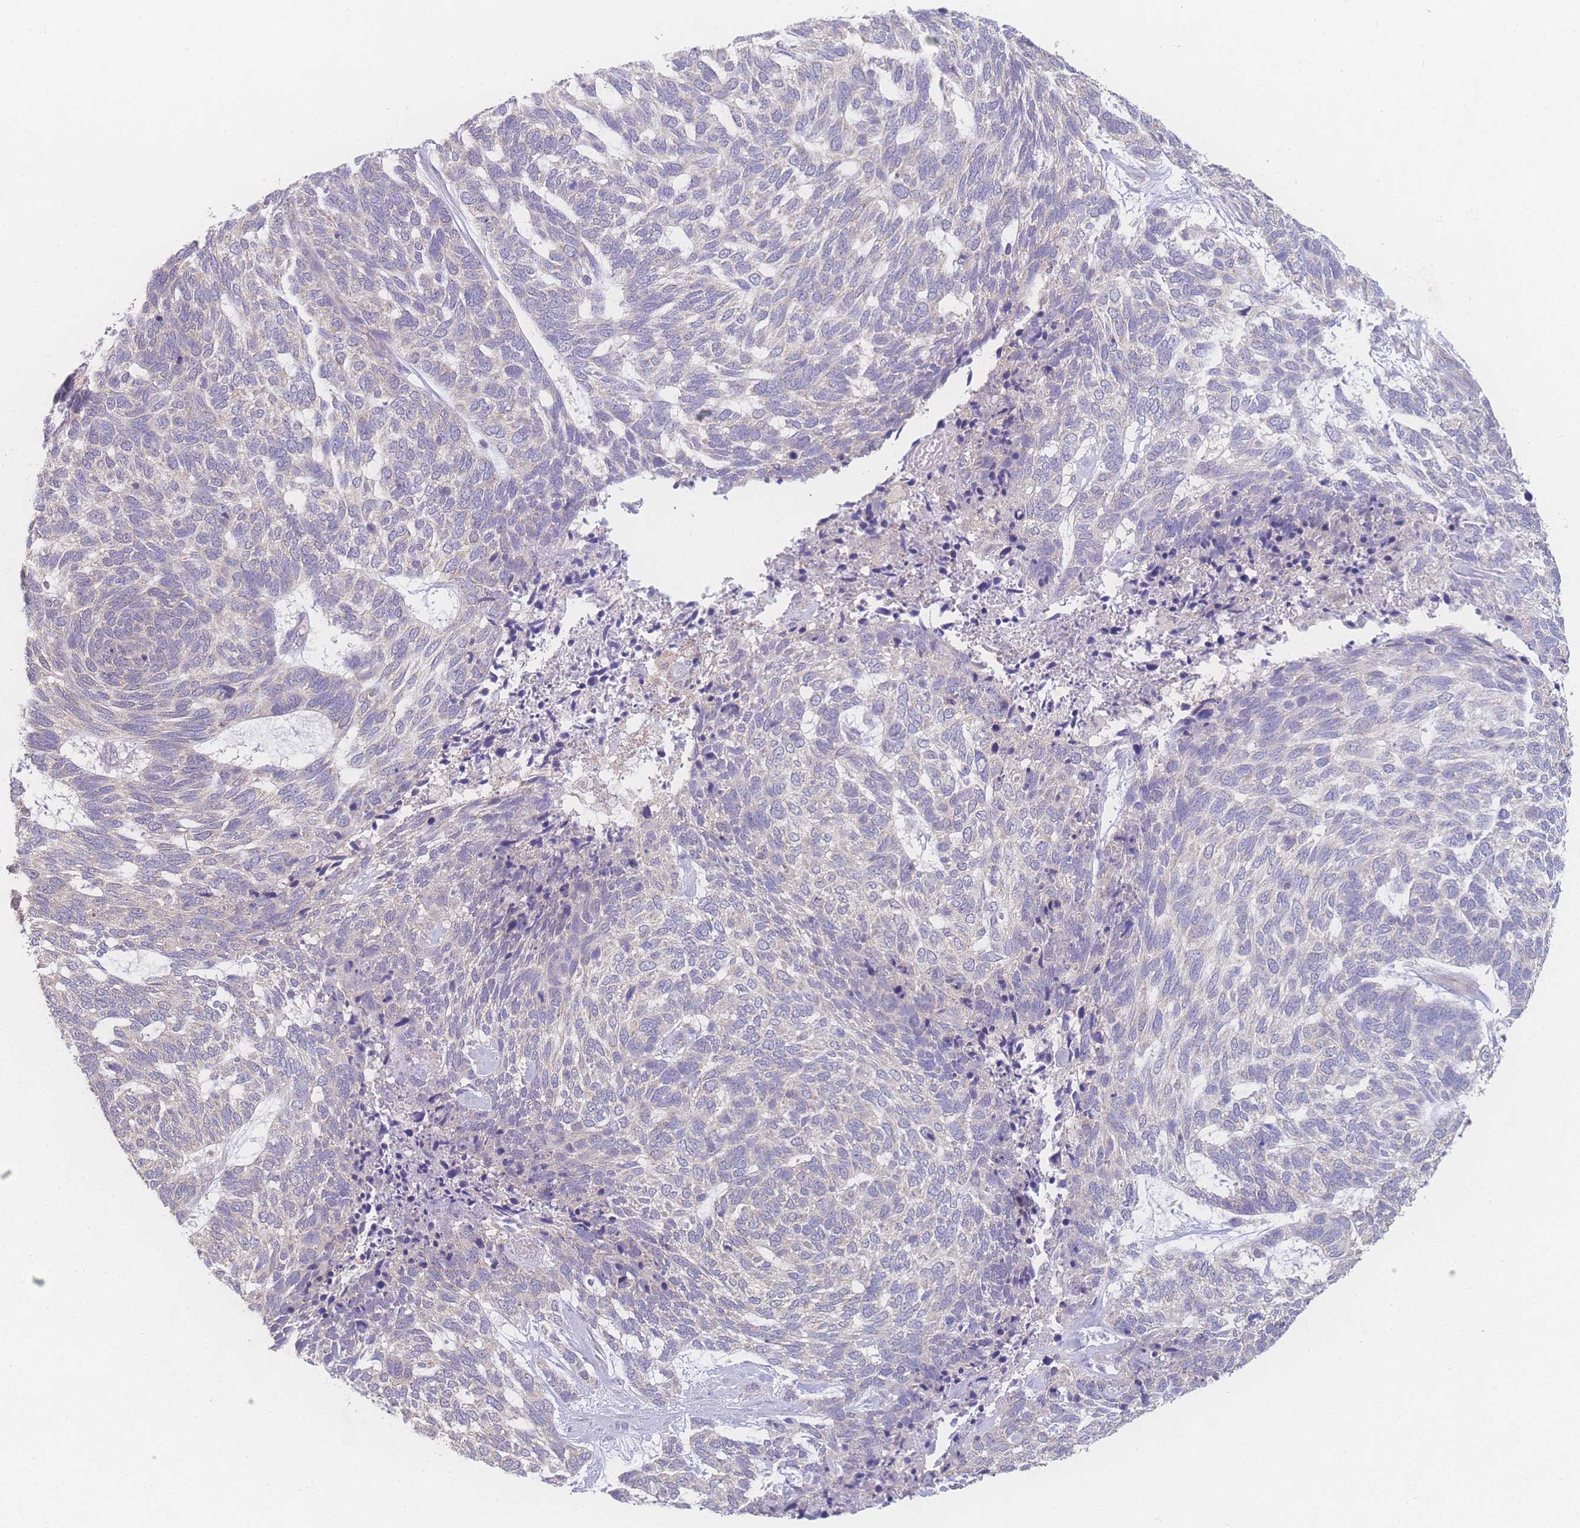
{"staining": {"intensity": "negative", "quantity": "none", "location": "none"}, "tissue": "skin cancer", "cell_type": "Tumor cells", "image_type": "cancer", "snomed": [{"axis": "morphology", "description": "Basal cell carcinoma"}, {"axis": "topography", "description": "Skin"}], "caption": "Immunohistochemical staining of human skin basal cell carcinoma shows no significant staining in tumor cells. (DAB (3,3'-diaminobenzidine) IHC, high magnification).", "gene": "GIPR", "patient": {"sex": "female", "age": 65}}